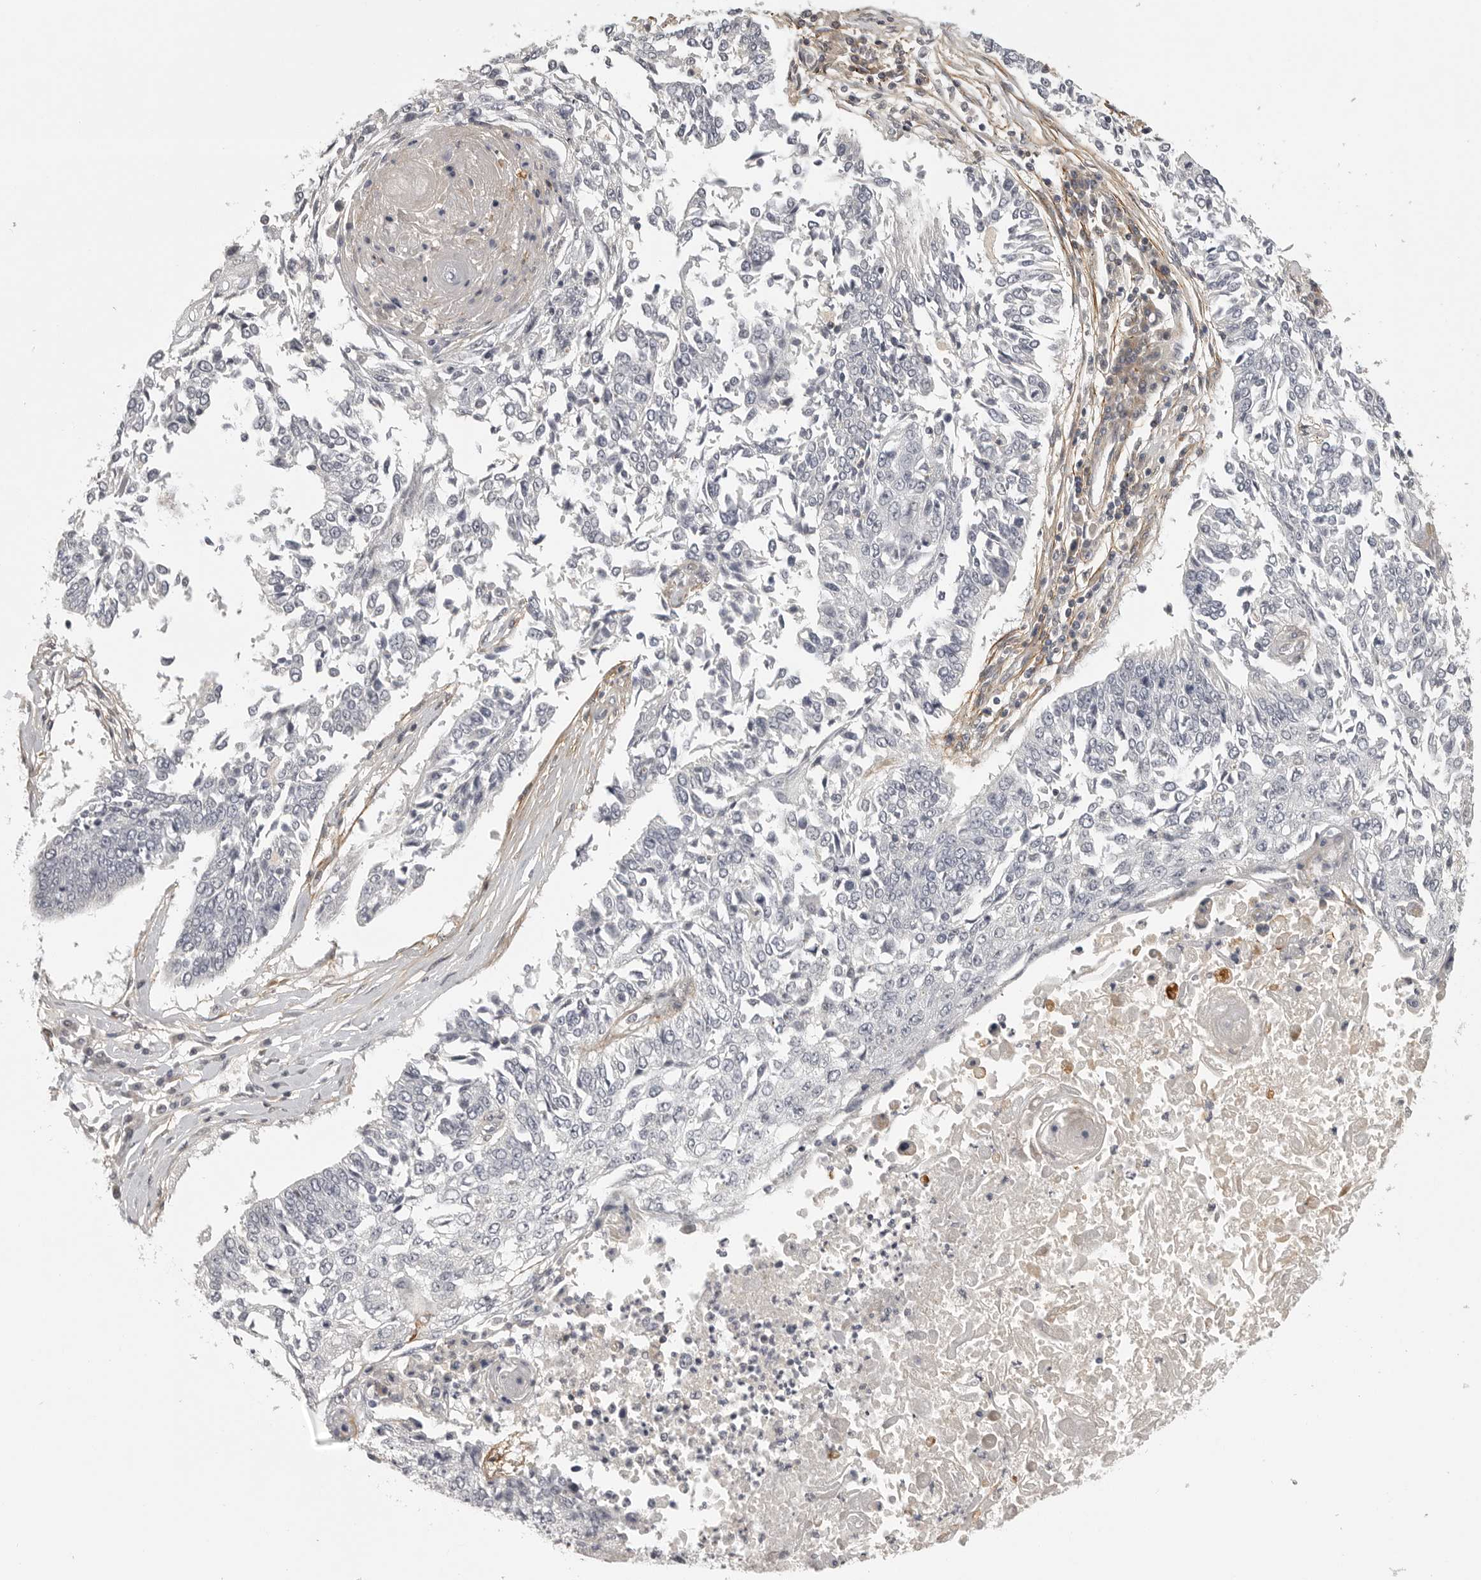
{"staining": {"intensity": "negative", "quantity": "none", "location": "none"}, "tissue": "lung cancer", "cell_type": "Tumor cells", "image_type": "cancer", "snomed": [{"axis": "morphology", "description": "Normal tissue, NOS"}, {"axis": "morphology", "description": "Squamous cell carcinoma, NOS"}, {"axis": "topography", "description": "Cartilage tissue"}, {"axis": "topography", "description": "Bronchus"}, {"axis": "topography", "description": "Lung"}, {"axis": "topography", "description": "Peripheral nerve tissue"}], "caption": "Squamous cell carcinoma (lung) was stained to show a protein in brown. There is no significant positivity in tumor cells. (DAB (3,3'-diaminobenzidine) immunohistochemistry (IHC), high magnification).", "gene": "UROD", "patient": {"sex": "female", "age": 49}}